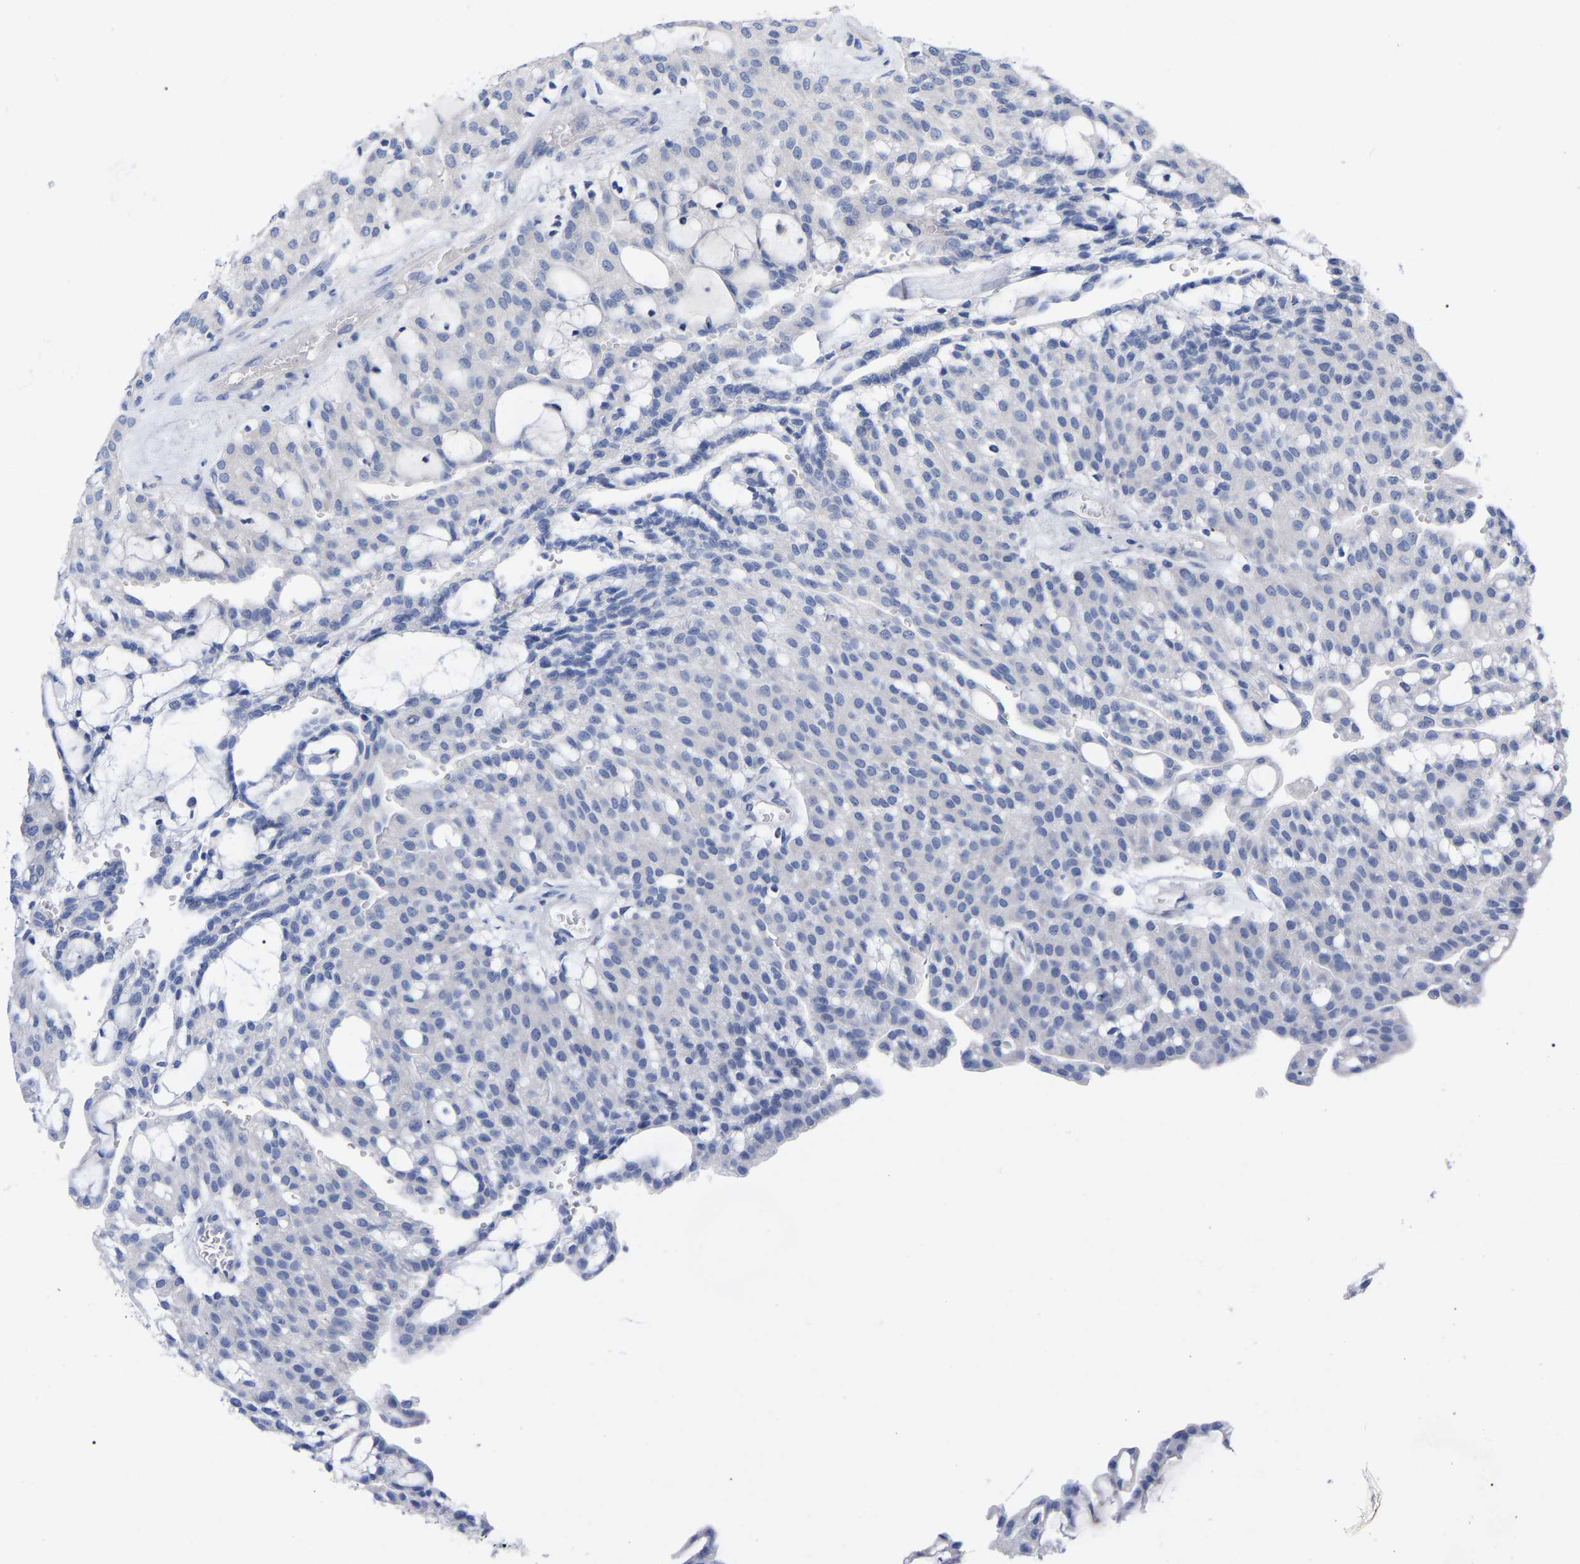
{"staining": {"intensity": "negative", "quantity": "none", "location": "none"}, "tissue": "renal cancer", "cell_type": "Tumor cells", "image_type": "cancer", "snomed": [{"axis": "morphology", "description": "Adenocarcinoma, NOS"}, {"axis": "topography", "description": "Kidney"}], "caption": "There is no significant staining in tumor cells of renal cancer (adenocarcinoma). The staining is performed using DAB (3,3'-diaminobenzidine) brown chromogen with nuclei counter-stained in using hematoxylin.", "gene": "HAPLN1", "patient": {"sex": "male", "age": 63}}